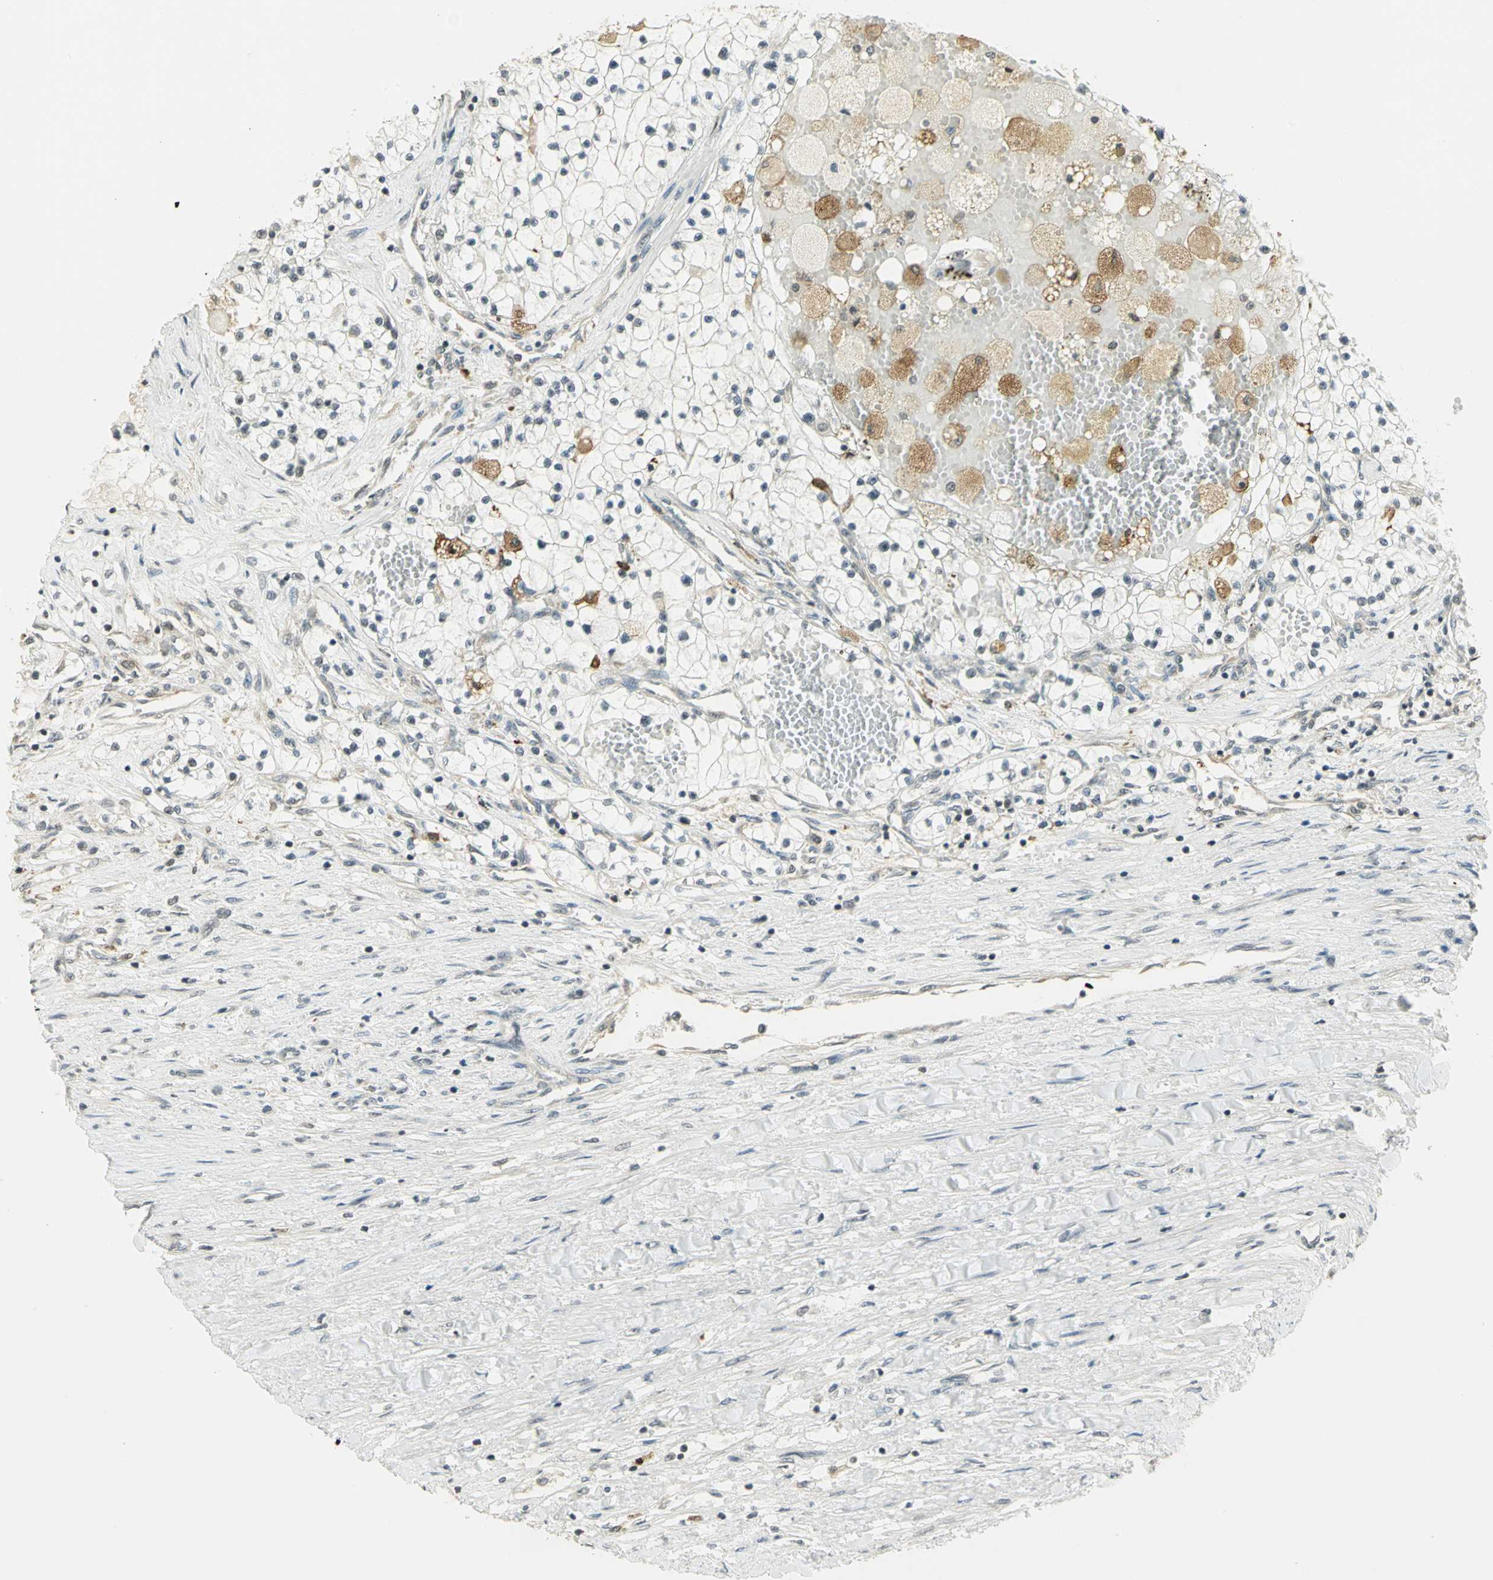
{"staining": {"intensity": "negative", "quantity": "none", "location": "none"}, "tissue": "renal cancer", "cell_type": "Tumor cells", "image_type": "cancer", "snomed": [{"axis": "morphology", "description": "Adenocarcinoma, NOS"}, {"axis": "topography", "description": "Kidney"}], "caption": "Tumor cells are negative for protein expression in human renal cancer (adenocarcinoma).", "gene": "CDC34", "patient": {"sex": "male", "age": 68}}